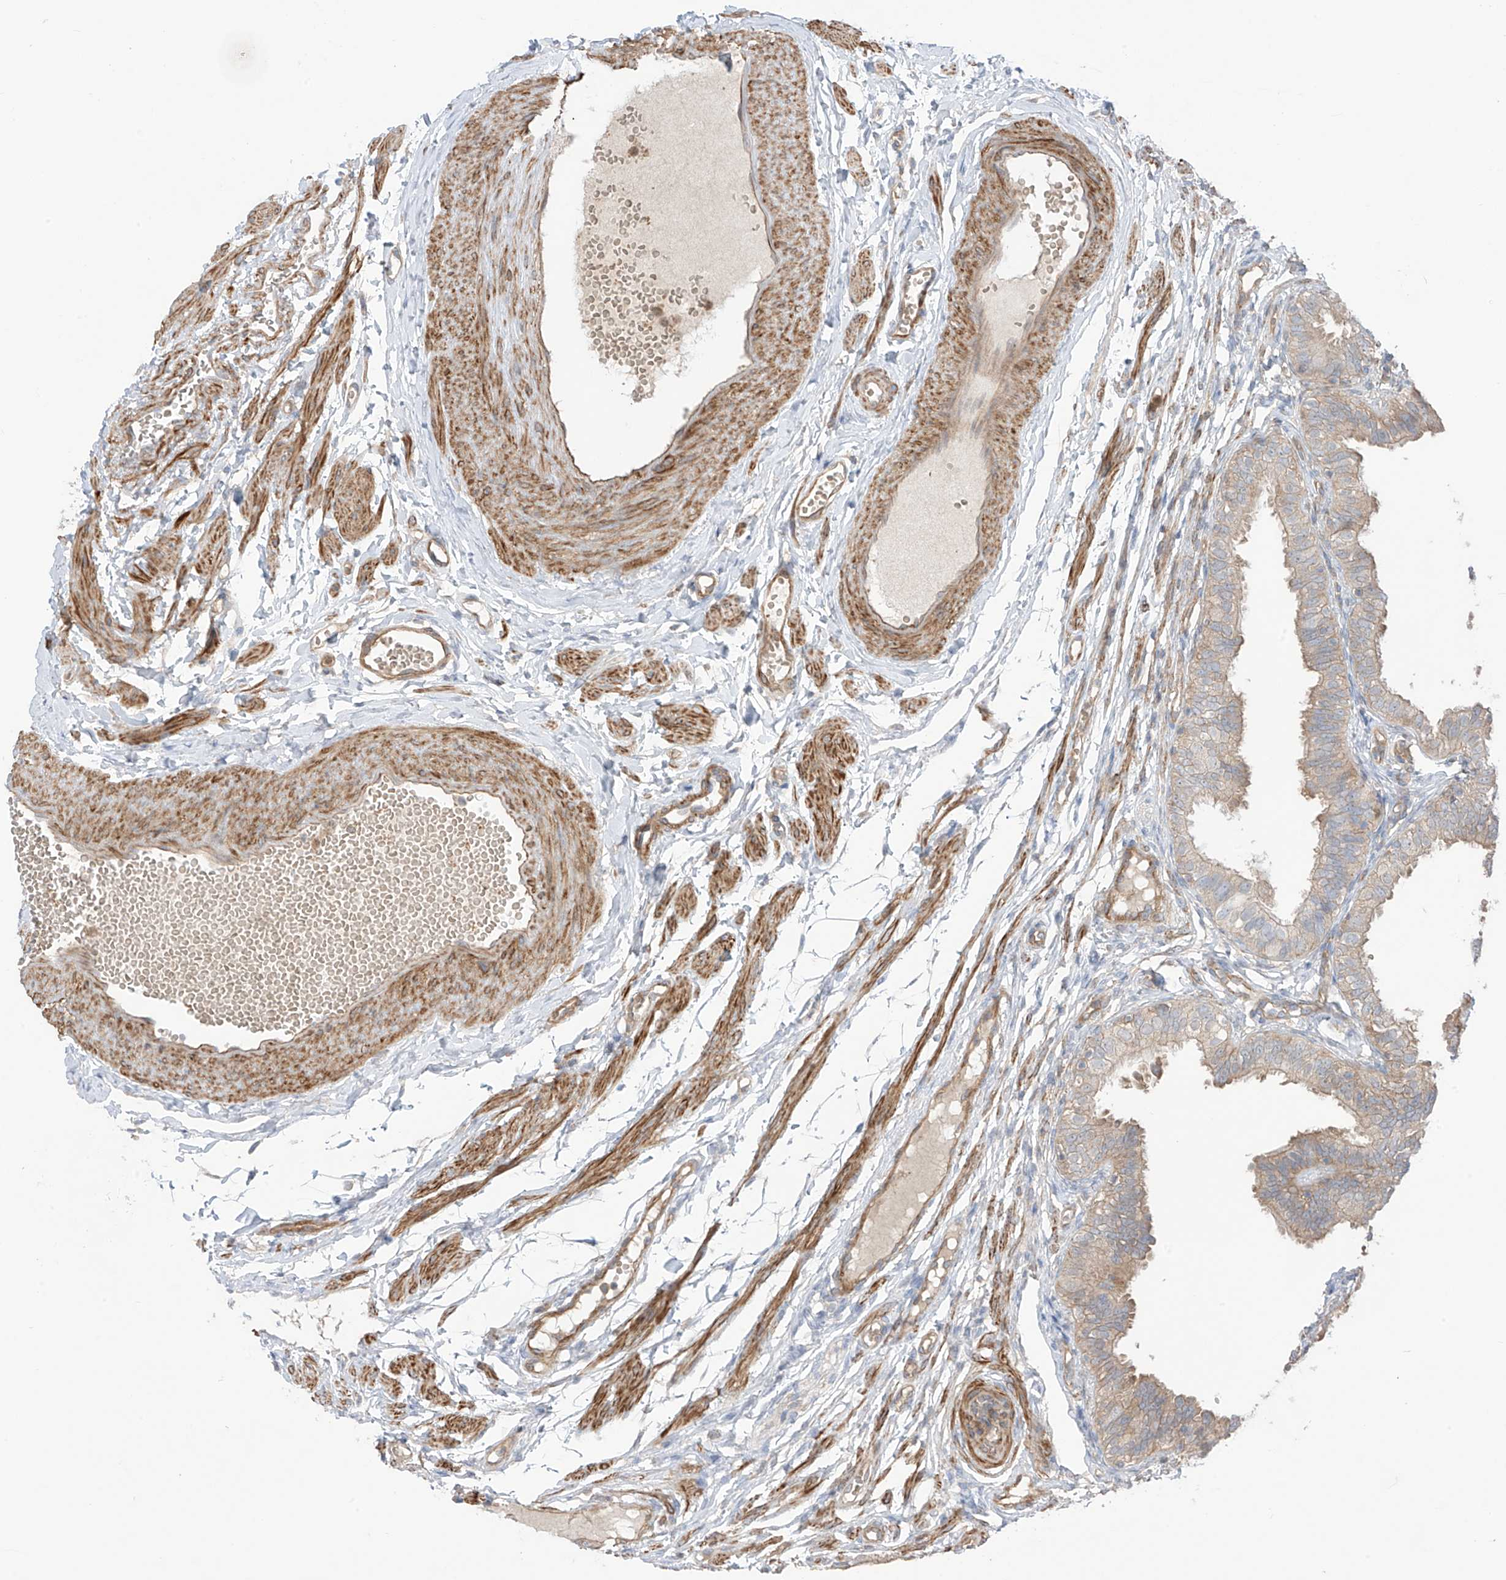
{"staining": {"intensity": "weak", "quantity": "25%-75%", "location": "cytoplasmic/membranous"}, "tissue": "fallopian tube", "cell_type": "Glandular cells", "image_type": "normal", "snomed": [{"axis": "morphology", "description": "Normal tissue, NOS"}, {"axis": "topography", "description": "Fallopian tube"}], "caption": "This histopathology image exhibits IHC staining of benign fallopian tube, with low weak cytoplasmic/membranous positivity in about 25%-75% of glandular cells.", "gene": "TRMU", "patient": {"sex": "female", "age": 35}}